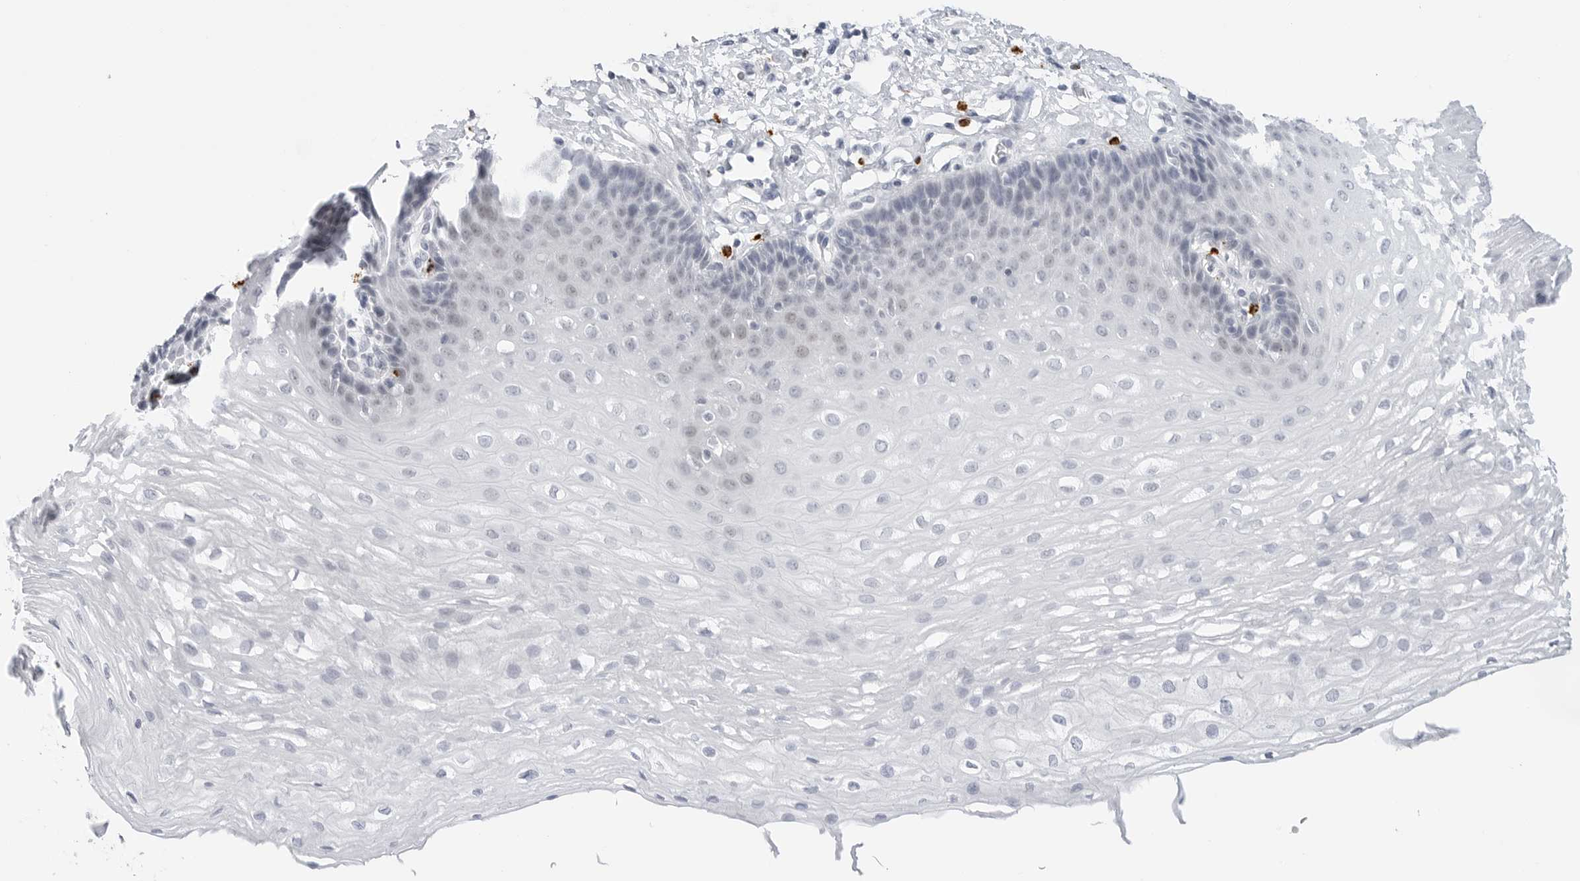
{"staining": {"intensity": "negative", "quantity": "none", "location": "none"}, "tissue": "esophagus", "cell_type": "Squamous epithelial cells", "image_type": "normal", "snomed": [{"axis": "morphology", "description": "Normal tissue, NOS"}, {"axis": "topography", "description": "Esophagus"}], "caption": "Immunohistochemical staining of benign esophagus exhibits no significant staining in squamous epithelial cells.", "gene": "HSPB7", "patient": {"sex": "female", "age": 66}}